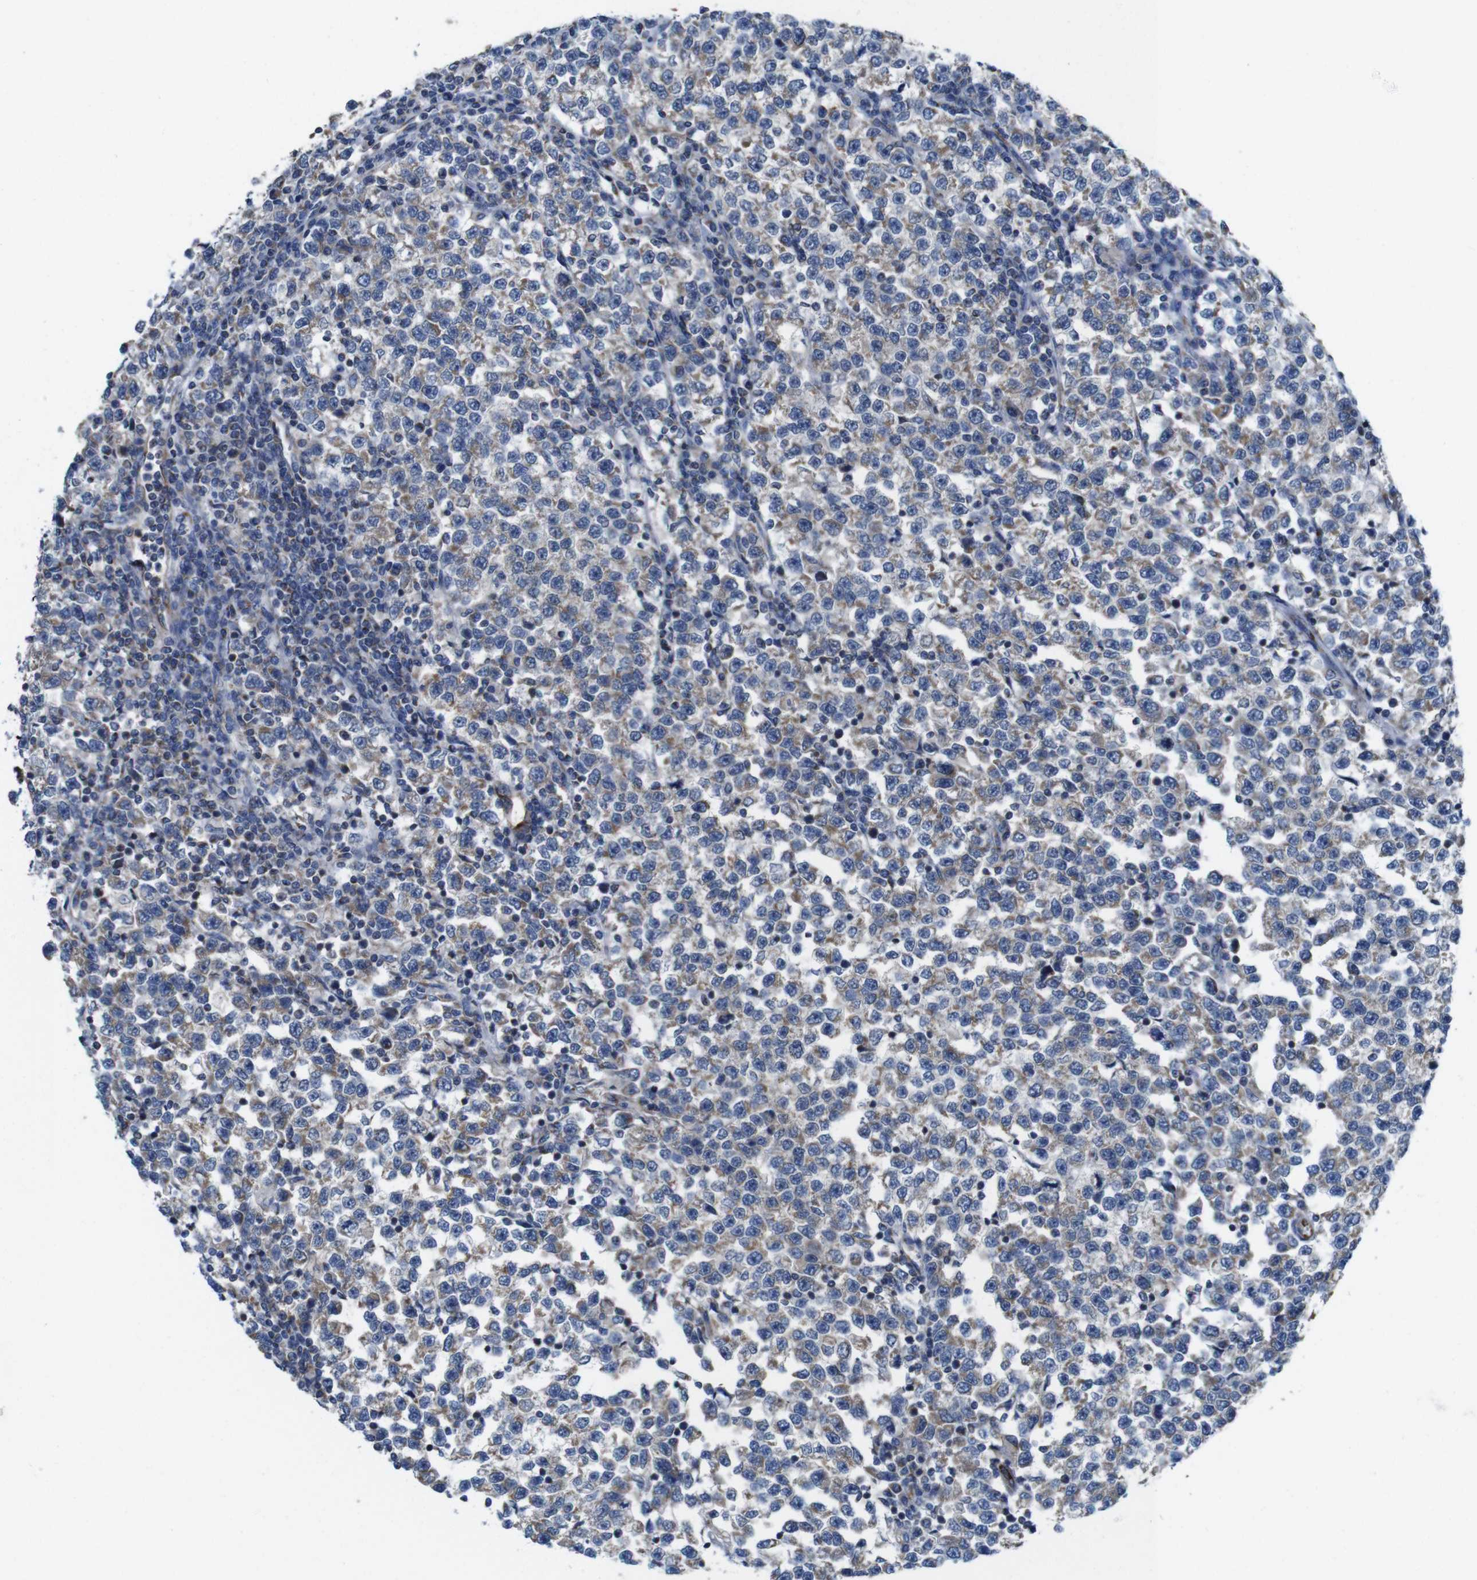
{"staining": {"intensity": "moderate", "quantity": ">75%", "location": "cytoplasmic/membranous"}, "tissue": "testis cancer", "cell_type": "Tumor cells", "image_type": "cancer", "snomed": [{"axis": "morphology", "description": "Normal tissue, NOS"}, {"axis": "morphology", "description": "Seminoma, NOS"}, {"axis": "topography", "description": "Testis"}], "caption": "A photomicrograph showing moderate cytoplasmic/membranous staining in approximately >75% of tumor cells in testis cancer, as visualized by brown immunohistochemical staining.", "gene": "EFCAB14", "patient": {"sex": "male", "age": 43}}